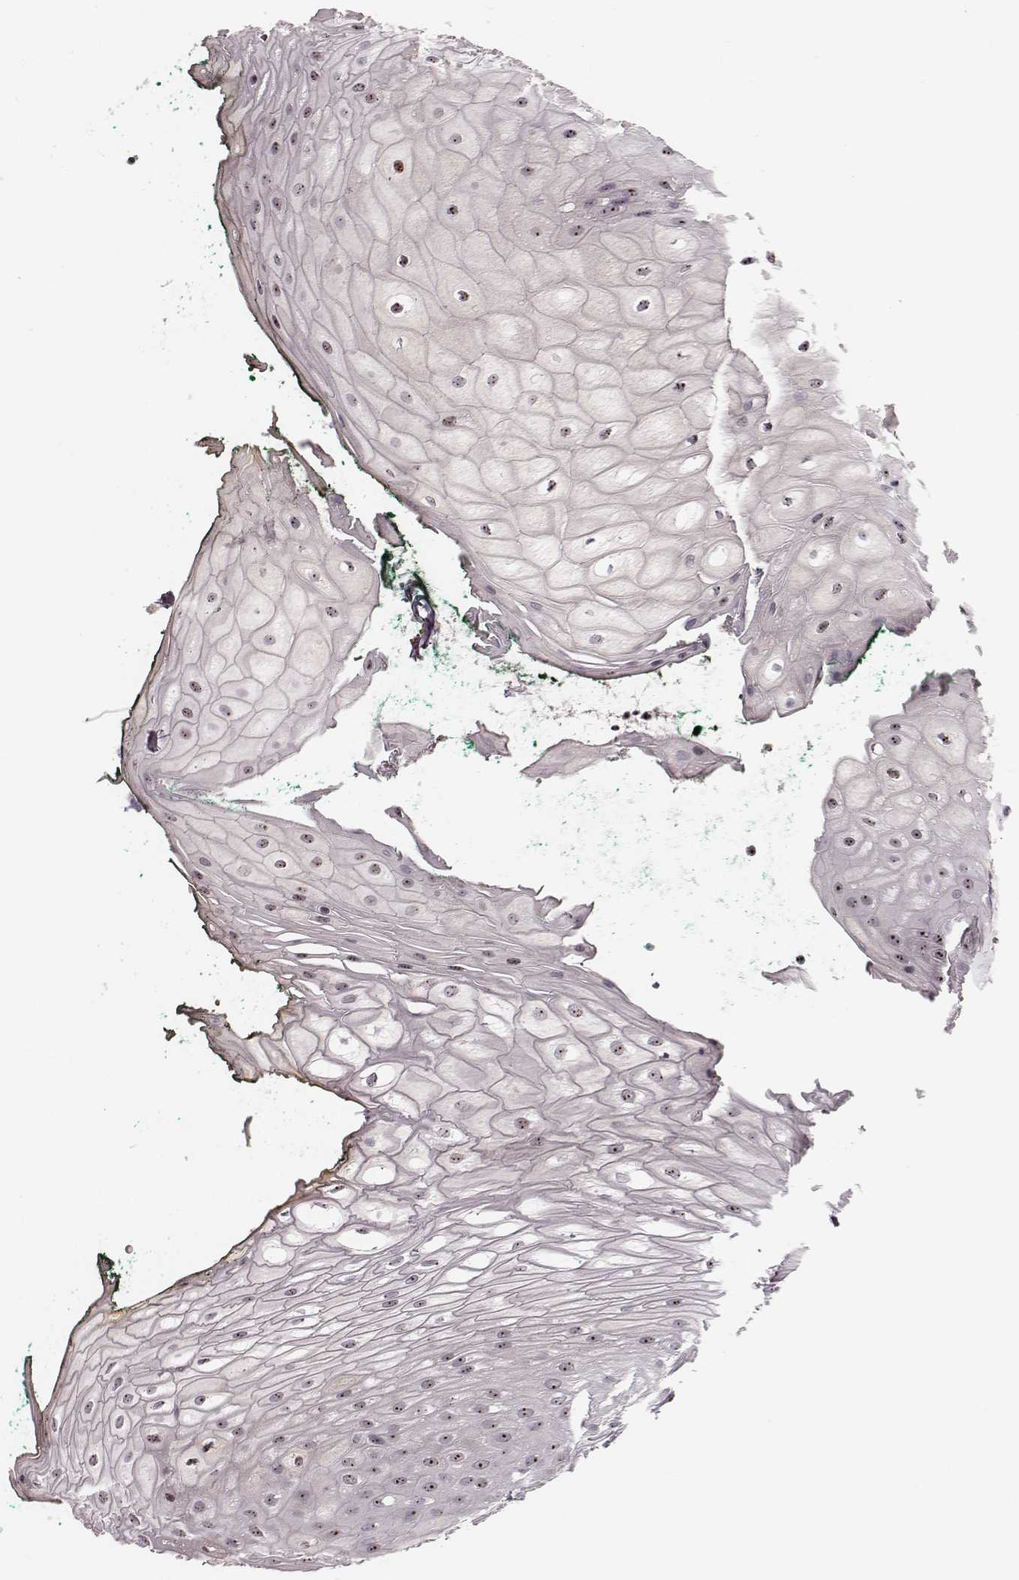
{"staining": {"intensity": "moderate", "quantity": ">75%", "location": "nuclear"}, "tissue": "oral mucosa", "cell_type": "Squamous epithelial cells", "image_type": "normal", "snomed": [{"axis": "morphology", "description": "Normal tissue, NOS"}, {"axis": "topography", "description": "Oral tissue"}, {"axis": "topography", "description": "Head-Neck"}], "caption": "A histopathology image of oral mucosa stained for a protein demonstrates moderate nuclear brown staining in squamous epithelial cells.", "gene": "NOP56", "patient": {"sex": "female", "age": 68}}